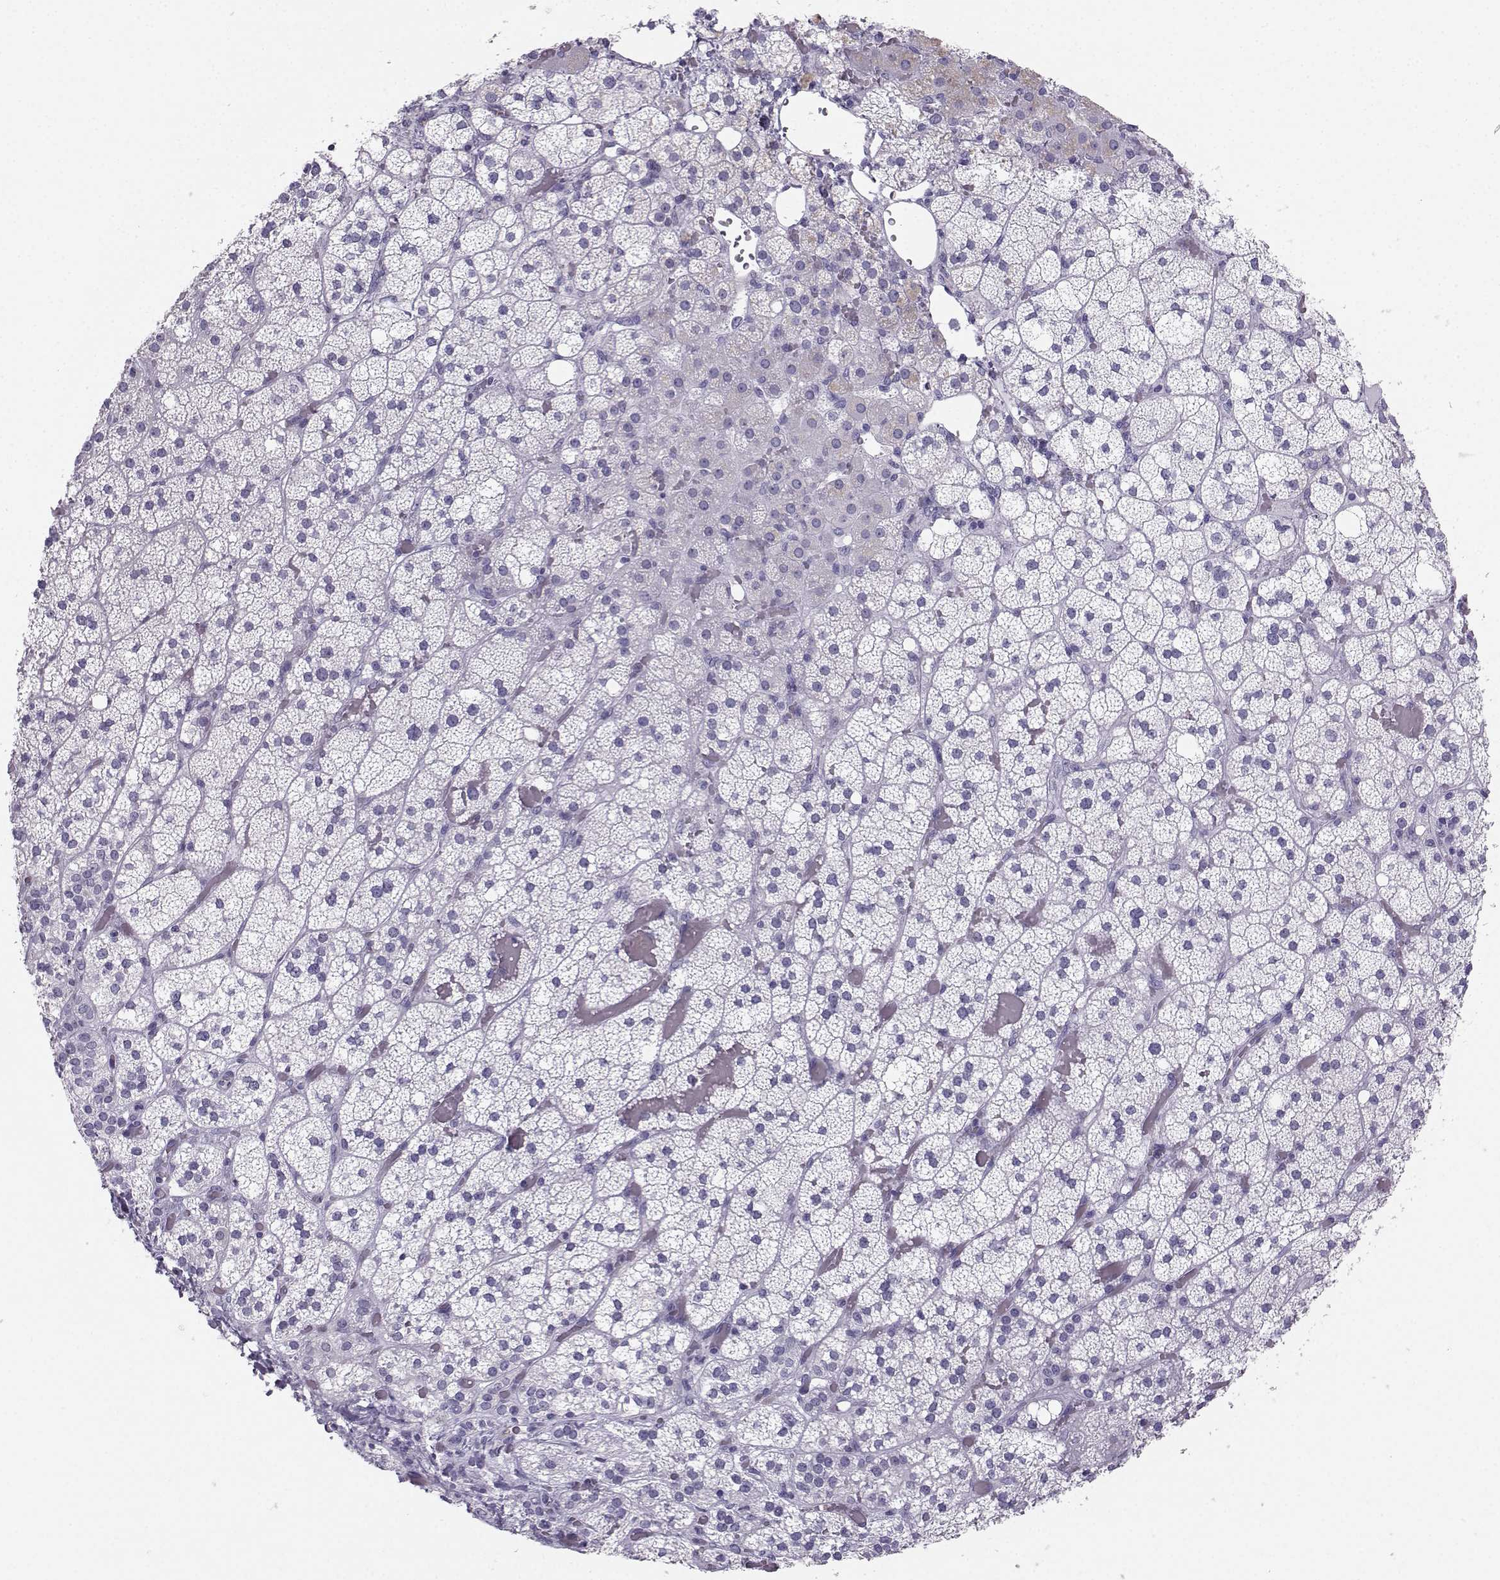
{"staining": {"intensity": "negative", "quantity": "none", "location": "none"}, "tissue": "adrenal gland", "cell_type": "Glandular cells", "image_type": "normal", "snomed": [{"axis": "morphology", "description": "Normal tissue, NOS"}, {"axis": "topography", "description": "Adrenal gland"}], "caption": "An image of human adrenal gland is negative for staining in glandular cells. (DAB (3,3'-diaminobenzidine) immunohistochemistry visualized using brightfield microscopy, high magnification).", "gene": "IQCD", "patient": {"sex": "male", "age": 53}}